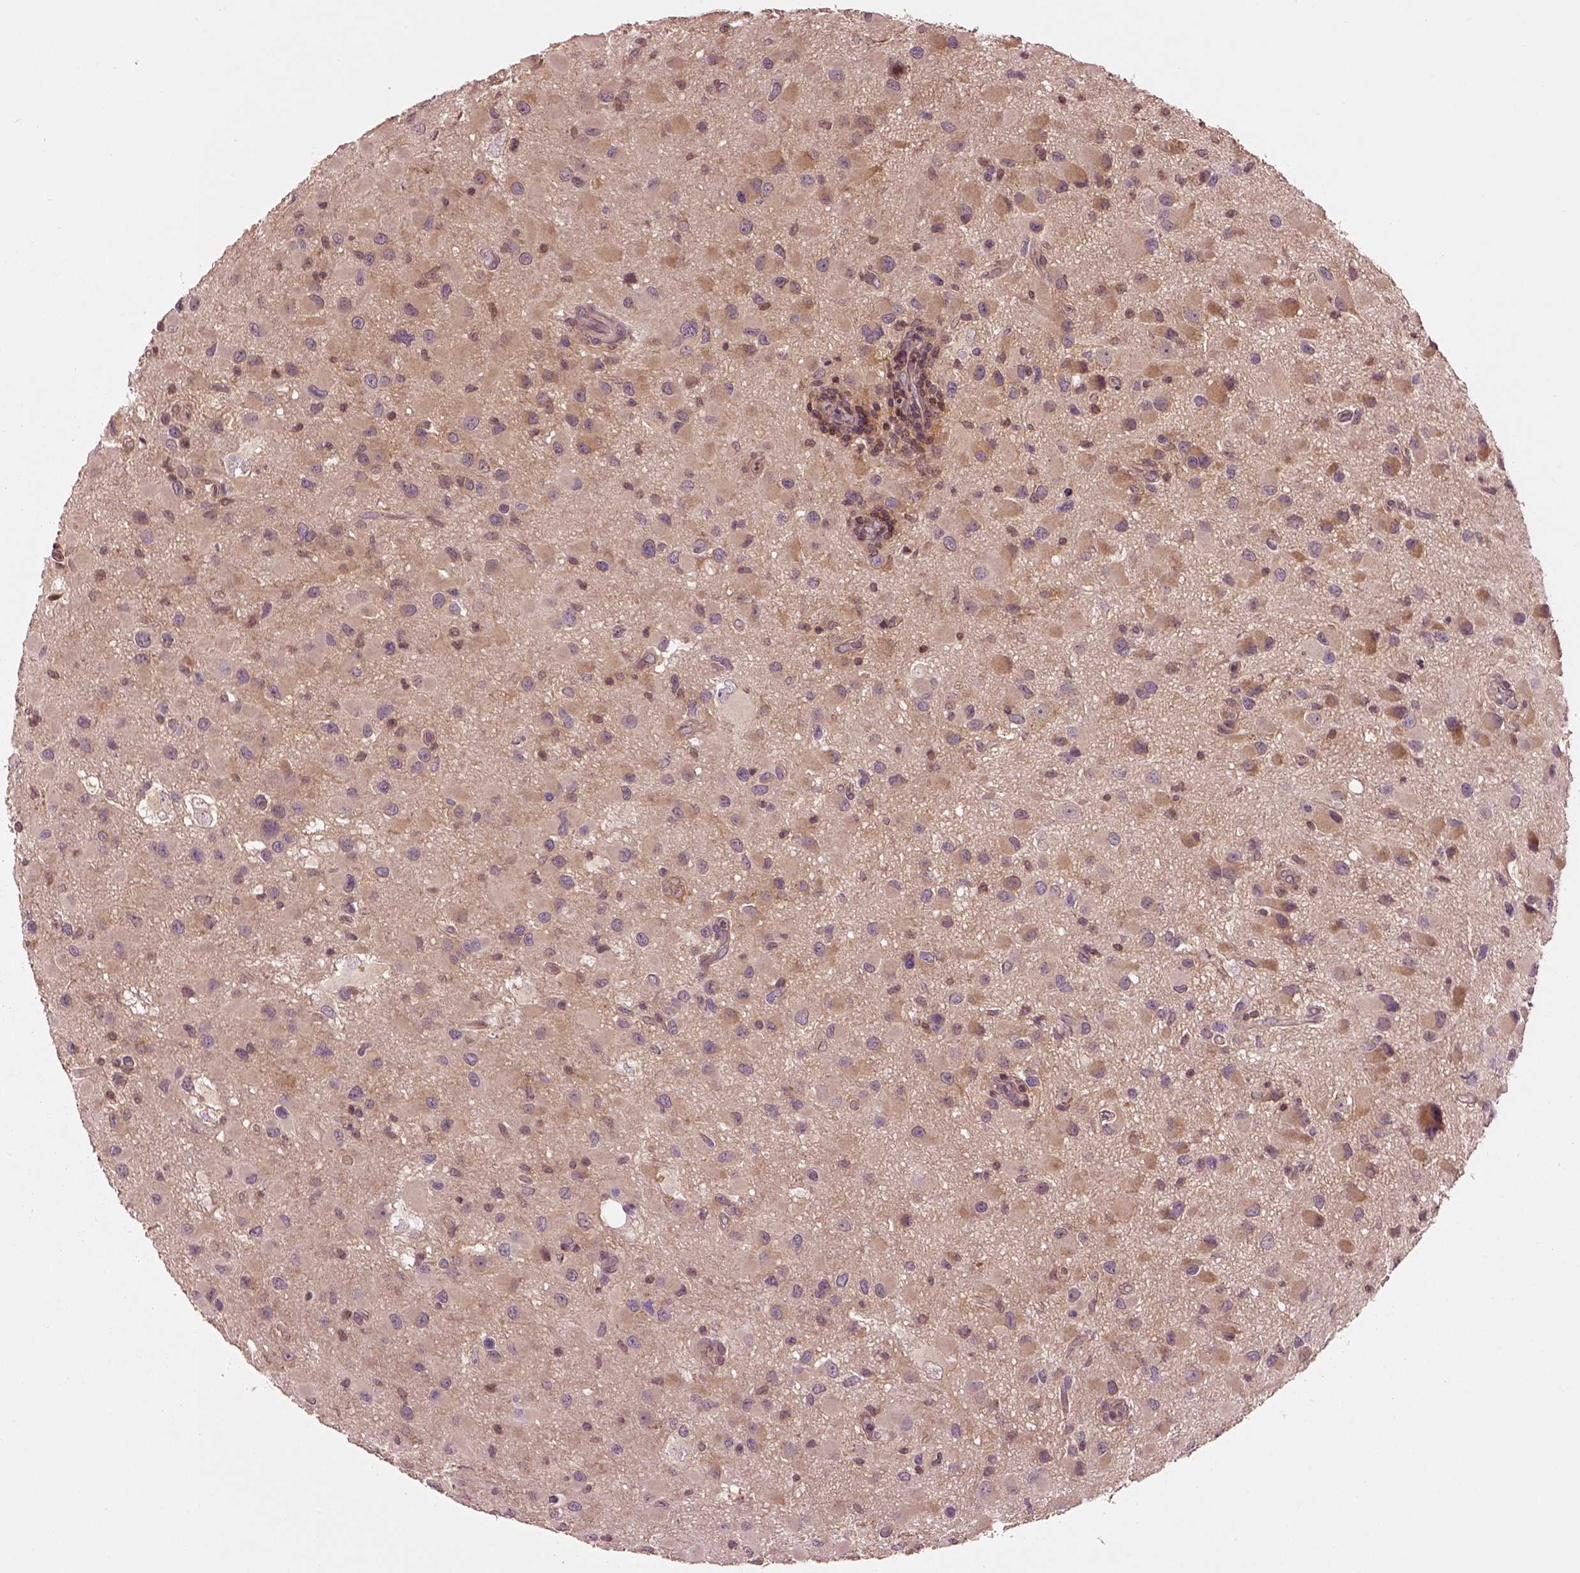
{"staining": {"intensity": "weak", "quantity": ">75%", "location": "cytoplasmic/membranous"}, "tissue": "glioma", "cell_type": "Tumor cells", "image_type": "cancer", "snomed": [{"axis": "morphology", "description": "Glioma, malignant, Low grade"}, {"axis": "topography", "description": "Brain"}], "caption": "High-magnification brightfield microscopy of low-grade glioma (malignant) stained with DAB (3,3'-diaminobenzidine) (brown) and counterstained with hematoxylin (blue). tumor cells exhibit weak cytoplasmic/membranous expression is present in about>75% of cells.", "gene": "MTHFS", "patient": {"sex": "female", "age": 32}}